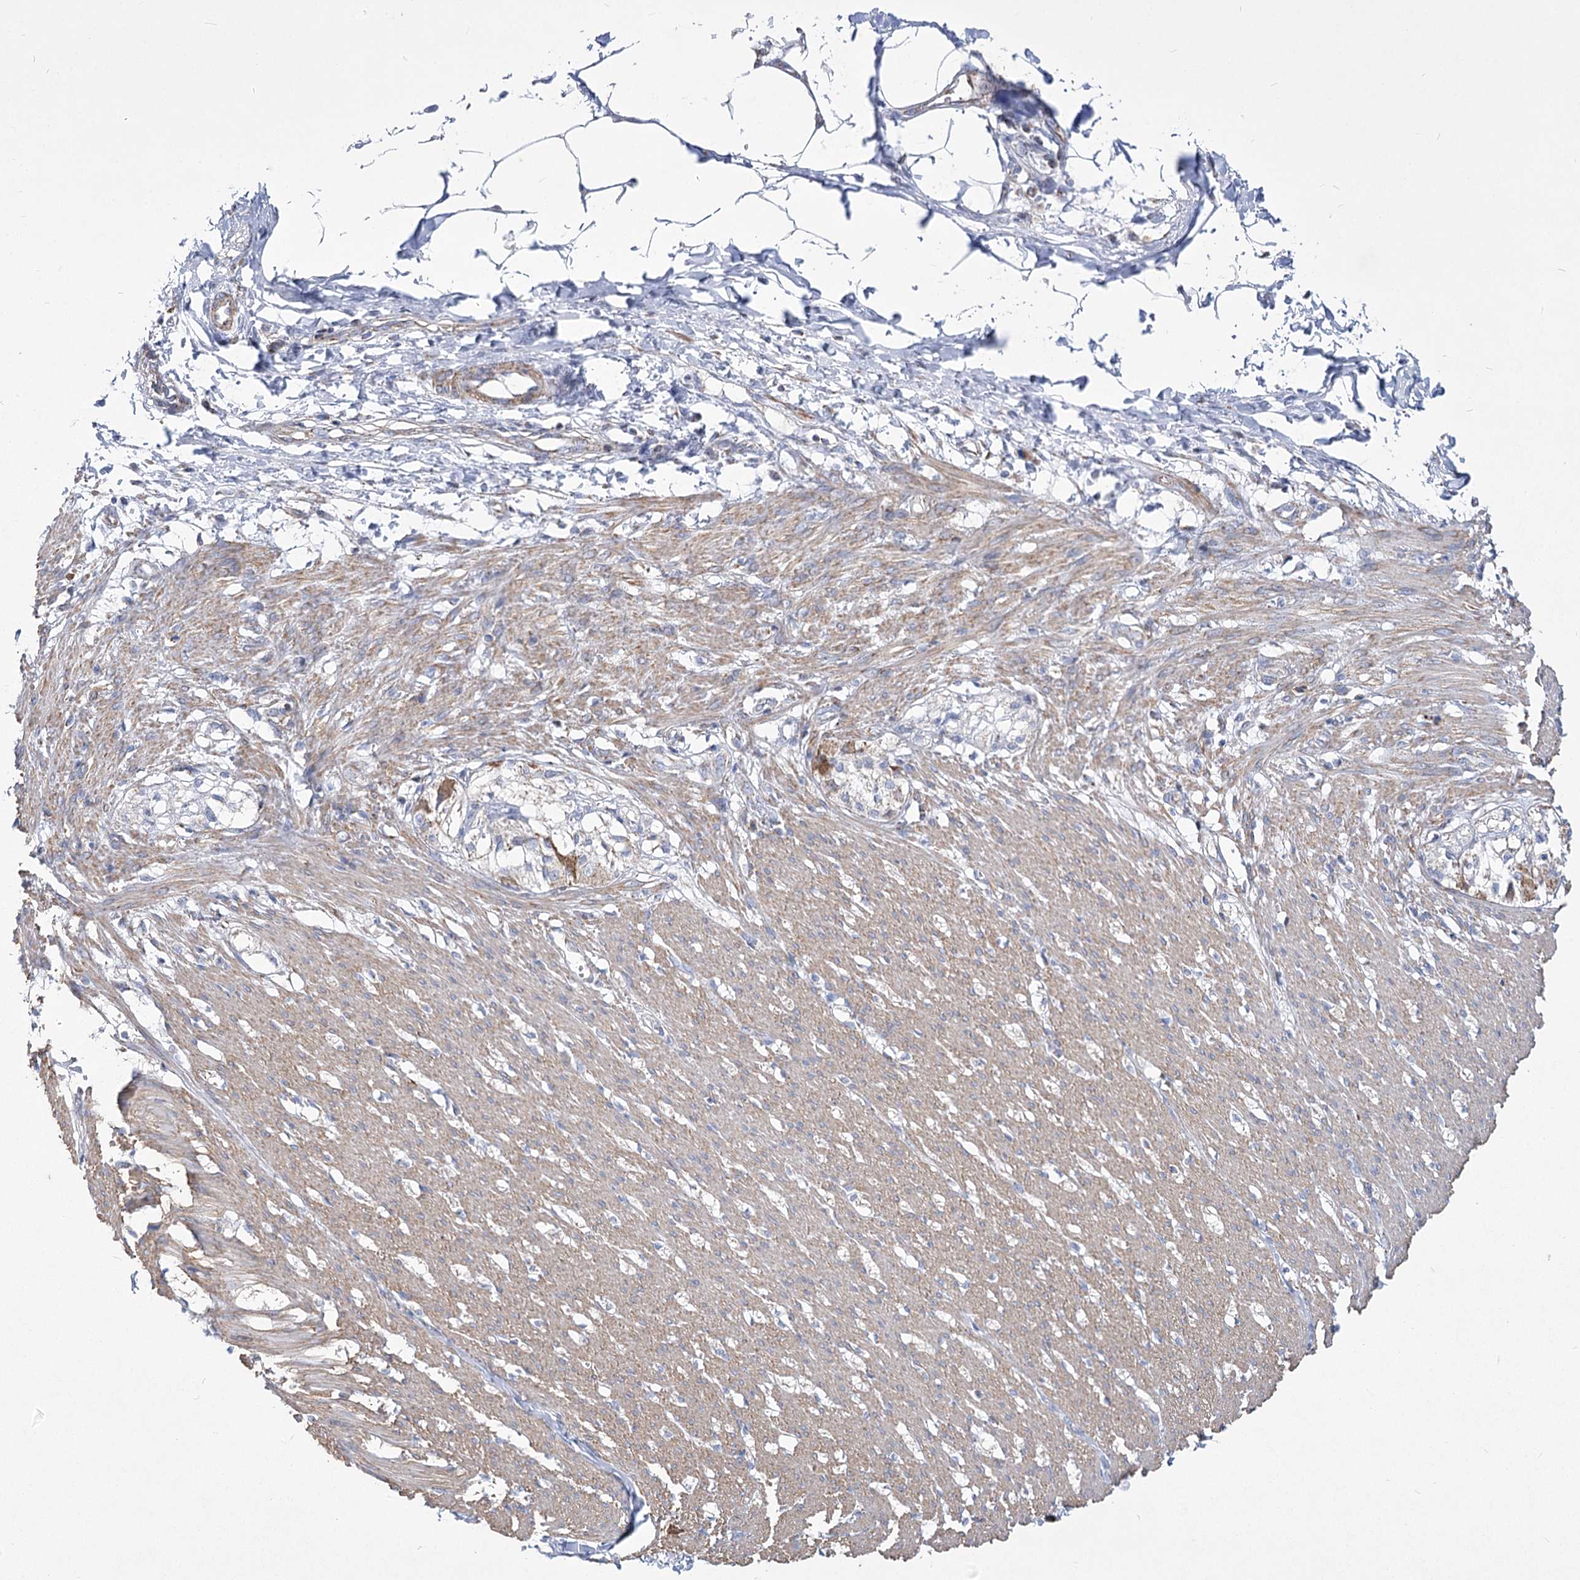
{"staining": {"intensity": "moderate", "quantity": "25%-75%", "location": "cytoplasmic/membranous"}, "tissue": "smooth muscle", "cell_type": "Smooth muscle cells", "image_type": "normal", "snomed": [{"axis": "morphology", "description": "Normal tissue, NOS"}, {"axis": "morphology", "description": "Adenocarcinoma, NOS"}, {"axis": "topography", "description": "Smooth muscle"}, {"axis": "topography", "description": "Colon"}], "caption": "Protein expression analysis of normal smooth muscle displays moderate cytoplasmic/membranous positivity in approximately 25%-75% of smooth muscle cells. The staining was performed using DAB (3,3'-diaminobenzidine) to visualize the protein expression in brown, while the nuclei were stained in blue with hematoxylin (Magnification: 20x).", "gene": "PDHB", "patient": {"sex": "male", "age": 14}}